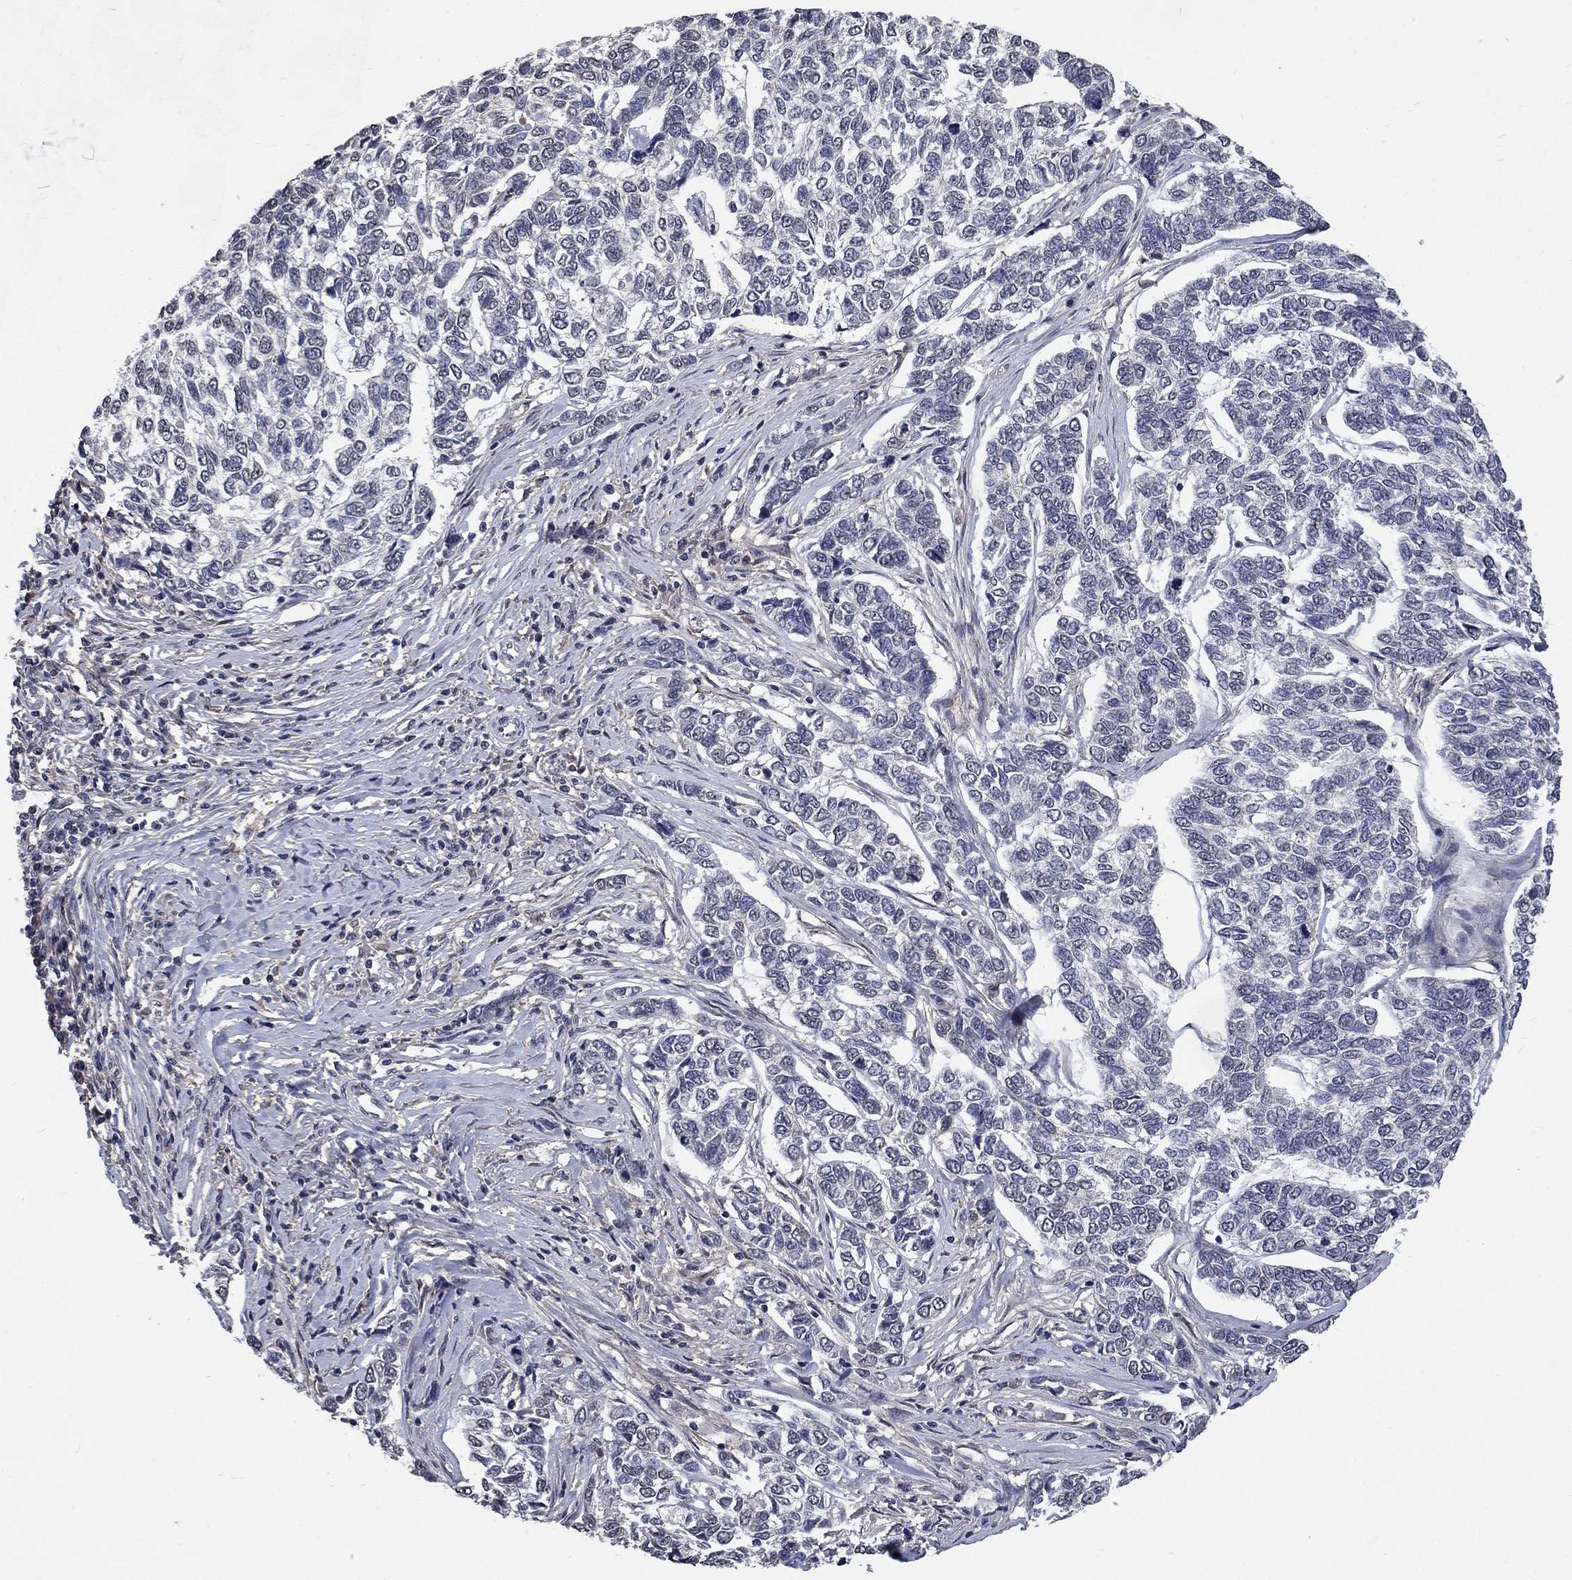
{"staining": {"intensity": "negative", "quantity": "none", "location": "none"}, "tissue": "skin cancer", "cell_type": "Tumor cells", "image_type": "cancer", "snomed": [{"axis": "morphology", "description": "Basal cell carcinoma"}, {"axis": "topography", "description": "Skin"}], "caption": "Tumor cells show no significant protein positivity in skin cancer (basal cell carcinoma). (IHC, brightfield microscopy, high magnification).", "gene": "CHST5", "patient": {"sex": "female", "age": 65}}